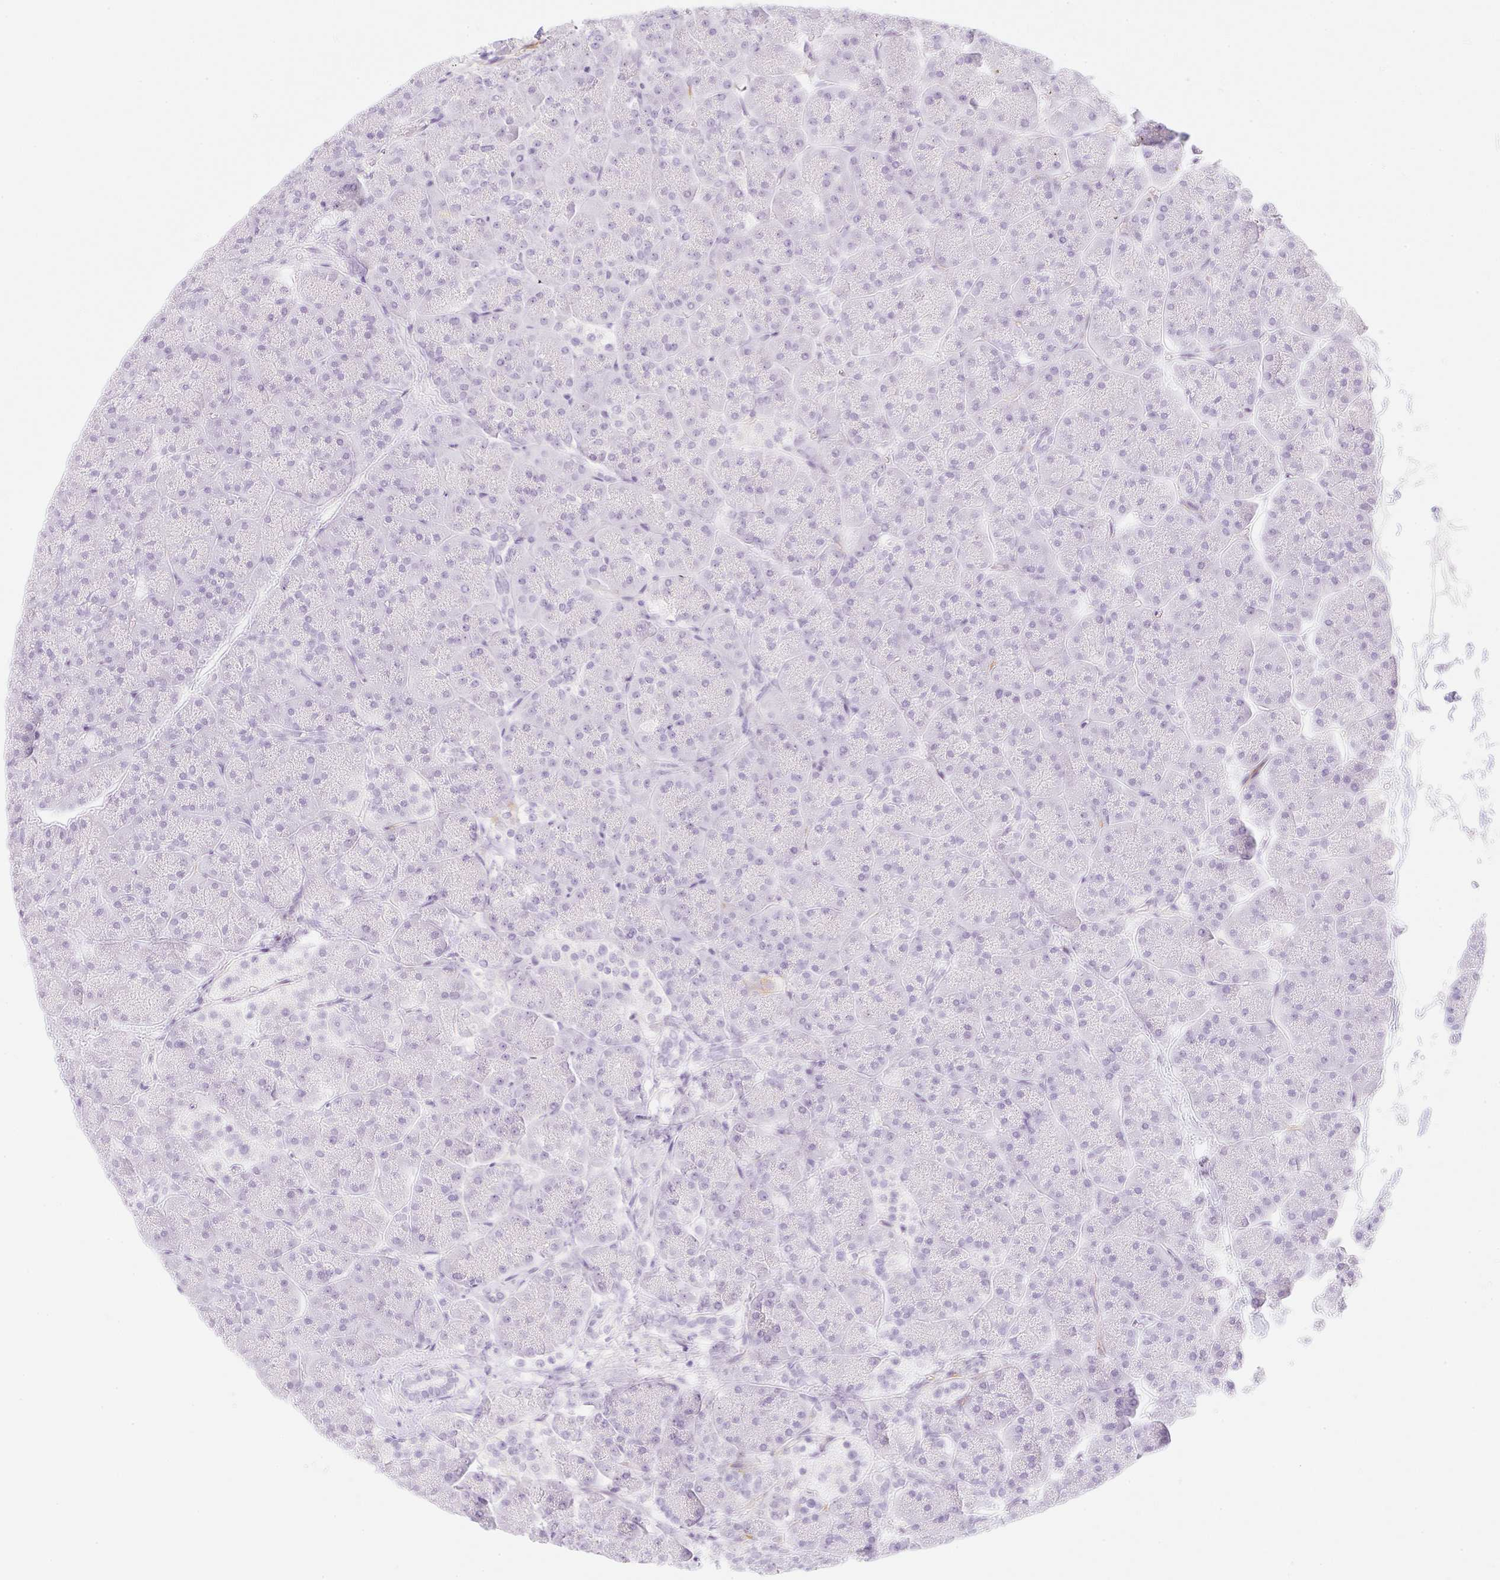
{"staining": {"intensity": "negative", "quantity": "none", "location": "none"}, "tissue": "pancreas", "cell_type": "Exocrine glandular cells", "image_type": "normal", "snomed": [{"axis": "morphology", "description": "Normal tissue, NOS"}, {"axis": "topography", "description": "Pancreas"}, {"axis": "topography", "description": "Peripheral nerve tissue"}], "caption": "Pancreas stained for a protein using IHC reveals no positivity exocrine glandular cells.", "gene": "ZNF689", "patient": {"sex": "male", "age": 54}}